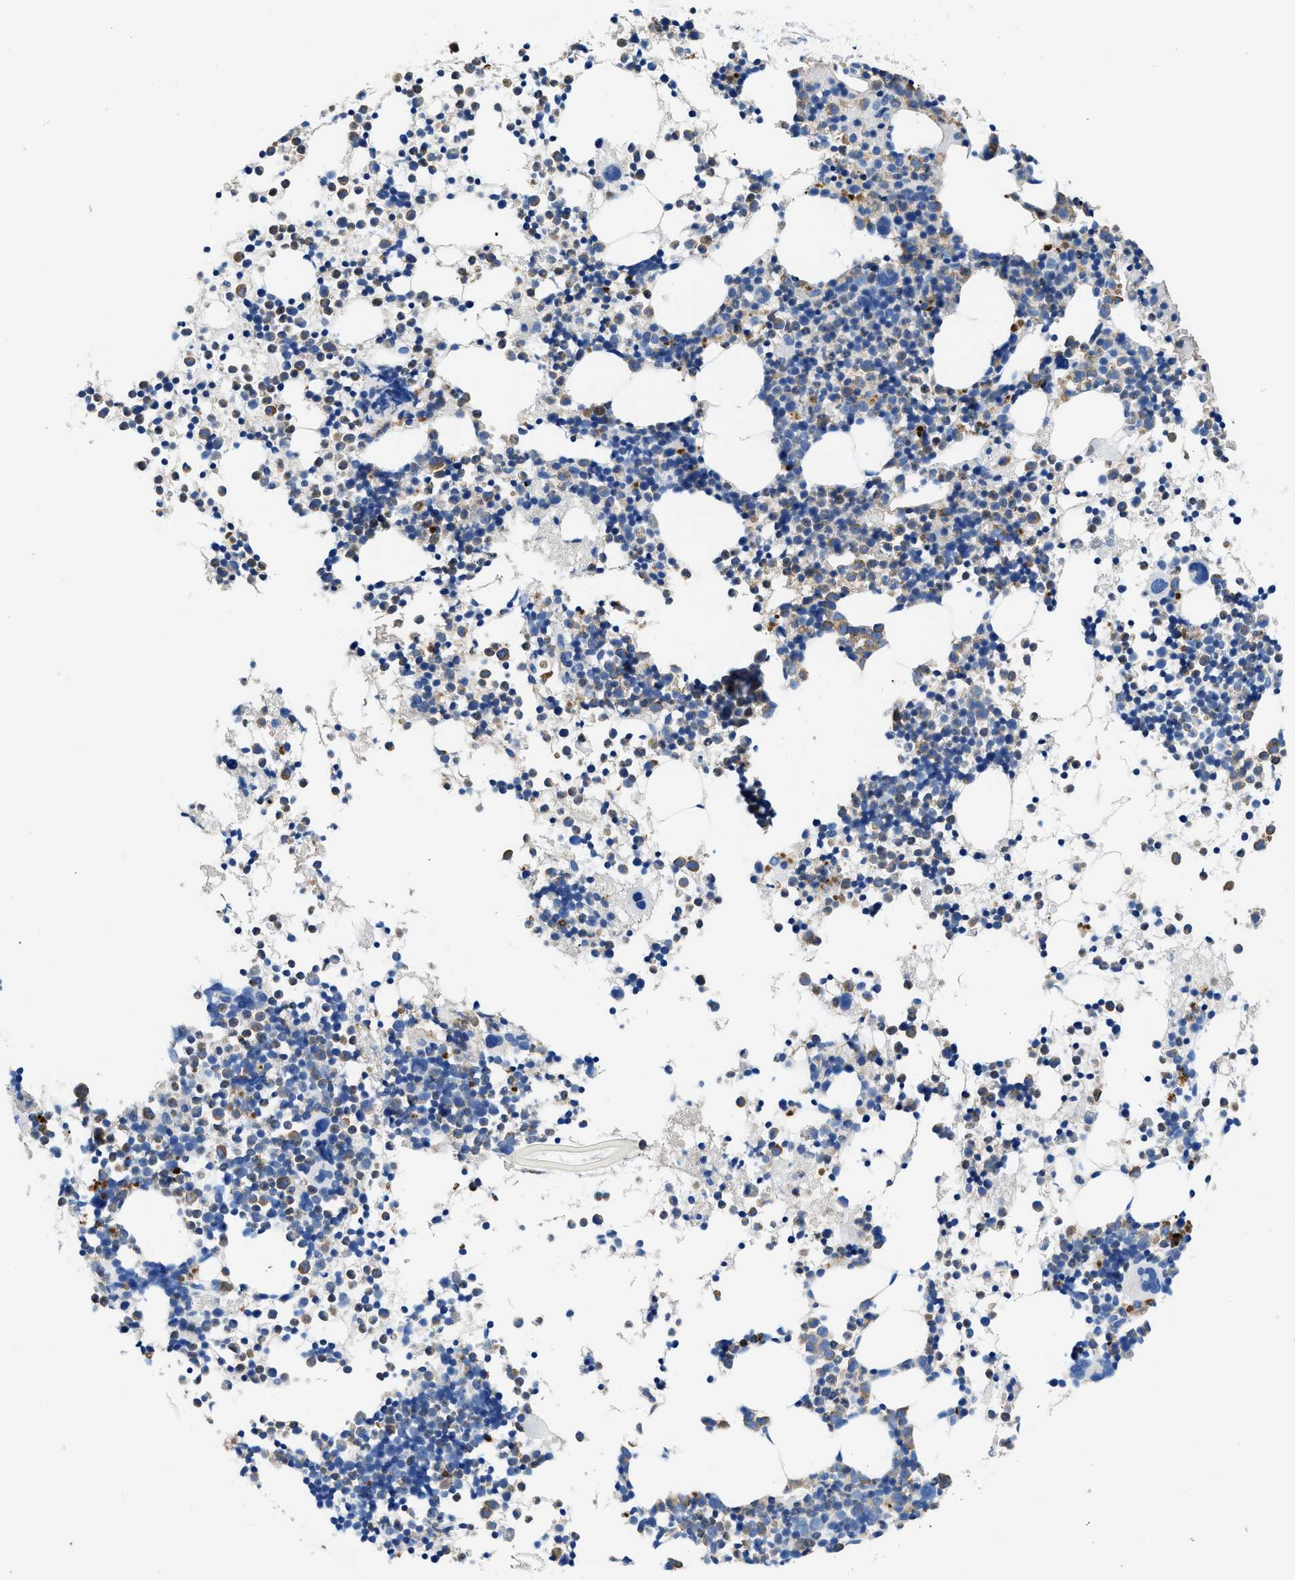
{"staining": {"intensity": "moderate", "quantity": "<25%", "location": "cytoplasmic/membranous"}, "tissue": "bone marrow", "cell_type": "Hematopoietic cells", "image_type": "normal", "snomed": [{"axis": "morphology", "description": "Normal tissue, NOS"}, {"axis": "morphology", "description": "Inflammation, NOS"}, {"axis": "topography", "description": "Bone marrow"}], "caption": "A brown stain highlights moderate cytoplasmic/membranous expression of a protein in hematopoietic cells of benign bone marrow.", "gene": "NEB", "patient": {"sex": "female", "age": 61}}